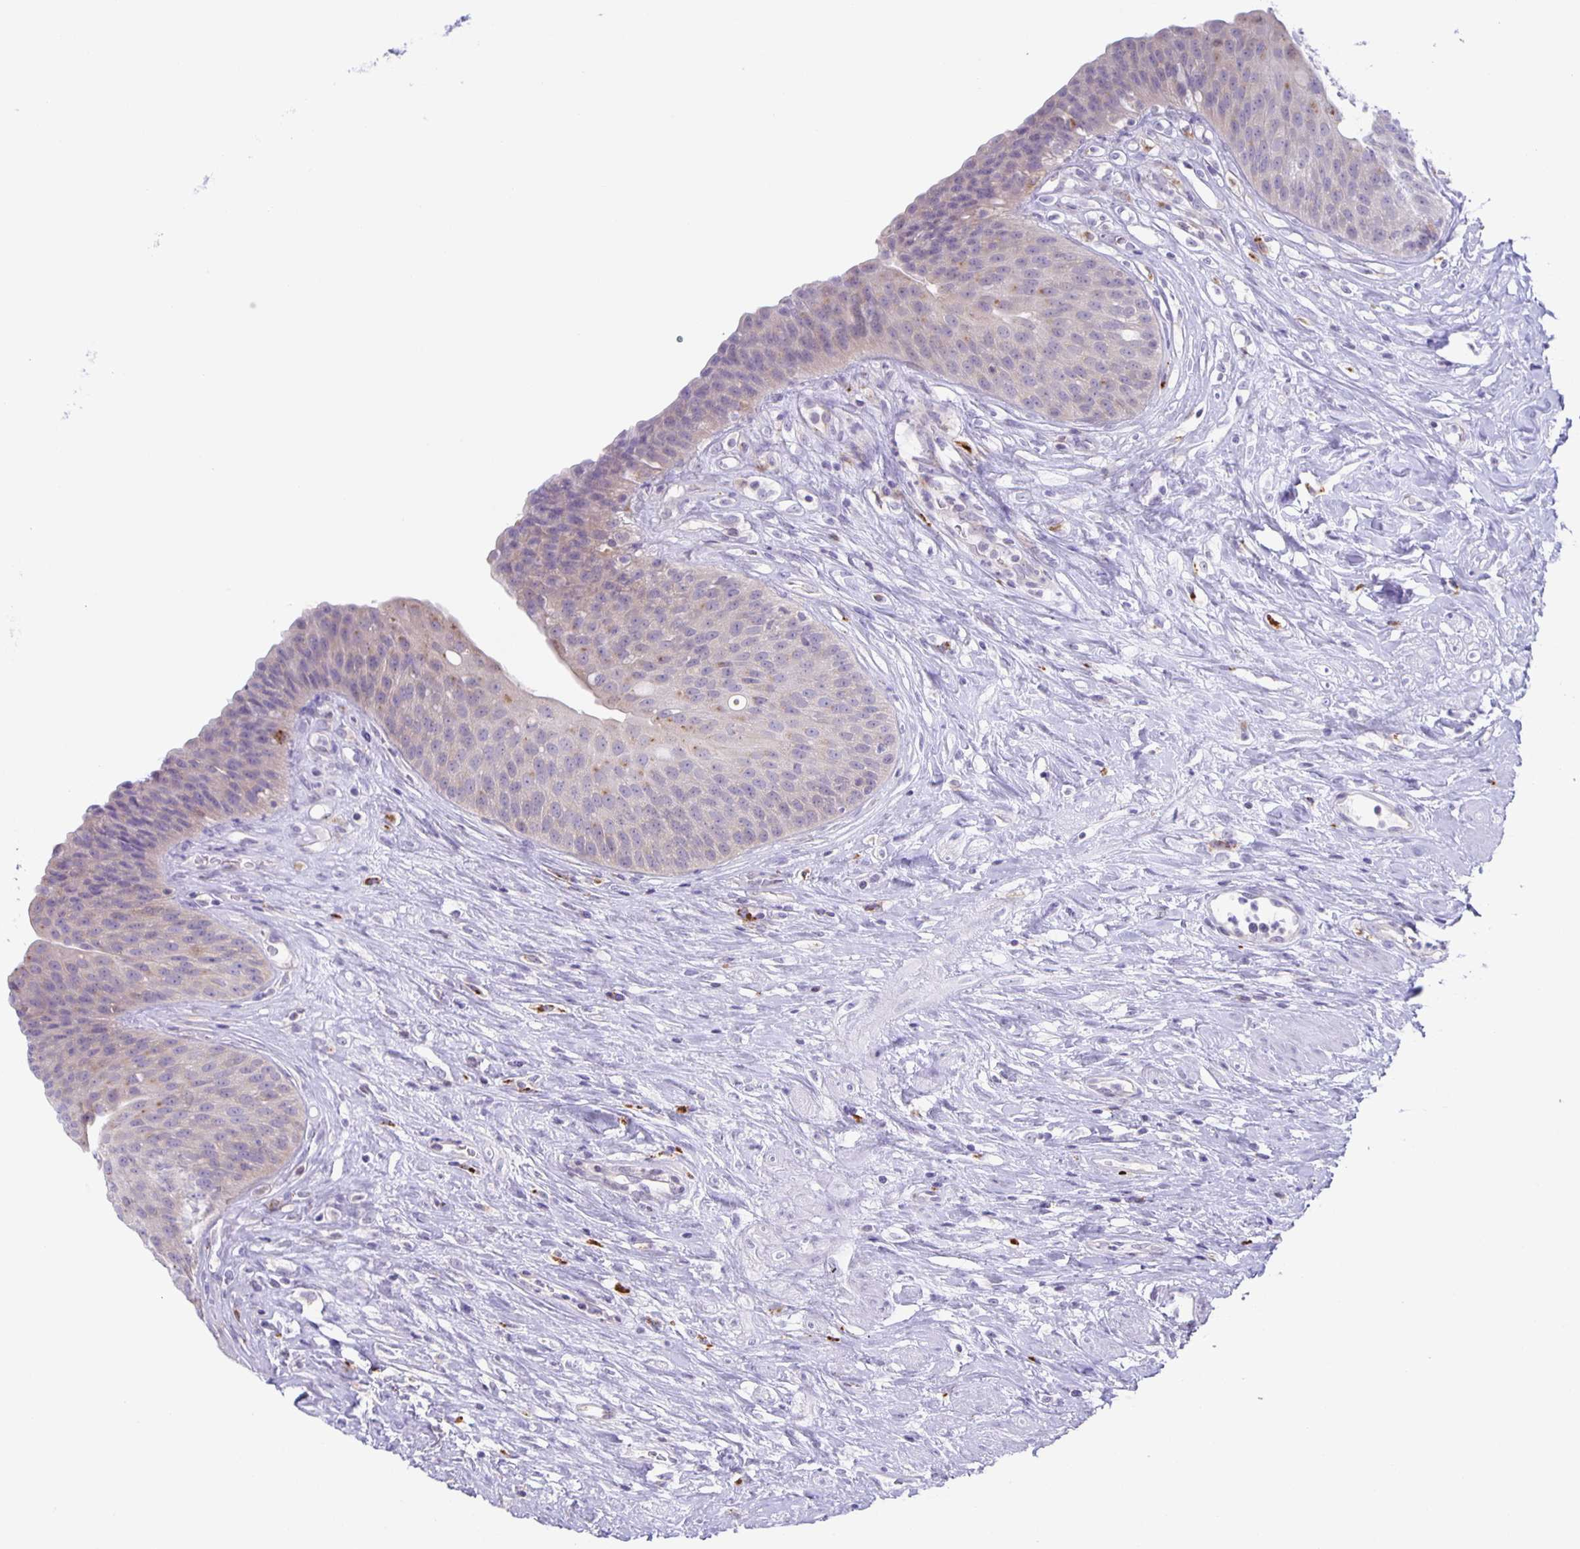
{"staining": {"intensity": "negative", "quantity": "none", "location": "none"}, "tissue": "urinary bladder", "cell_type": "Urothelial cells", "image_type": "normal", "snomed": [{"axis": "morphology", "description": "Normal tissue, NOS"}, {"axis": "topography", "description": "Urinary bladder"}], "caption": "Image shows no significant protein staining in urothelial cells of normal urinary bladder. Nuclei are stained in blue.", "gene": "LIPA", "patient": {"sex": "female", "age": 56}}